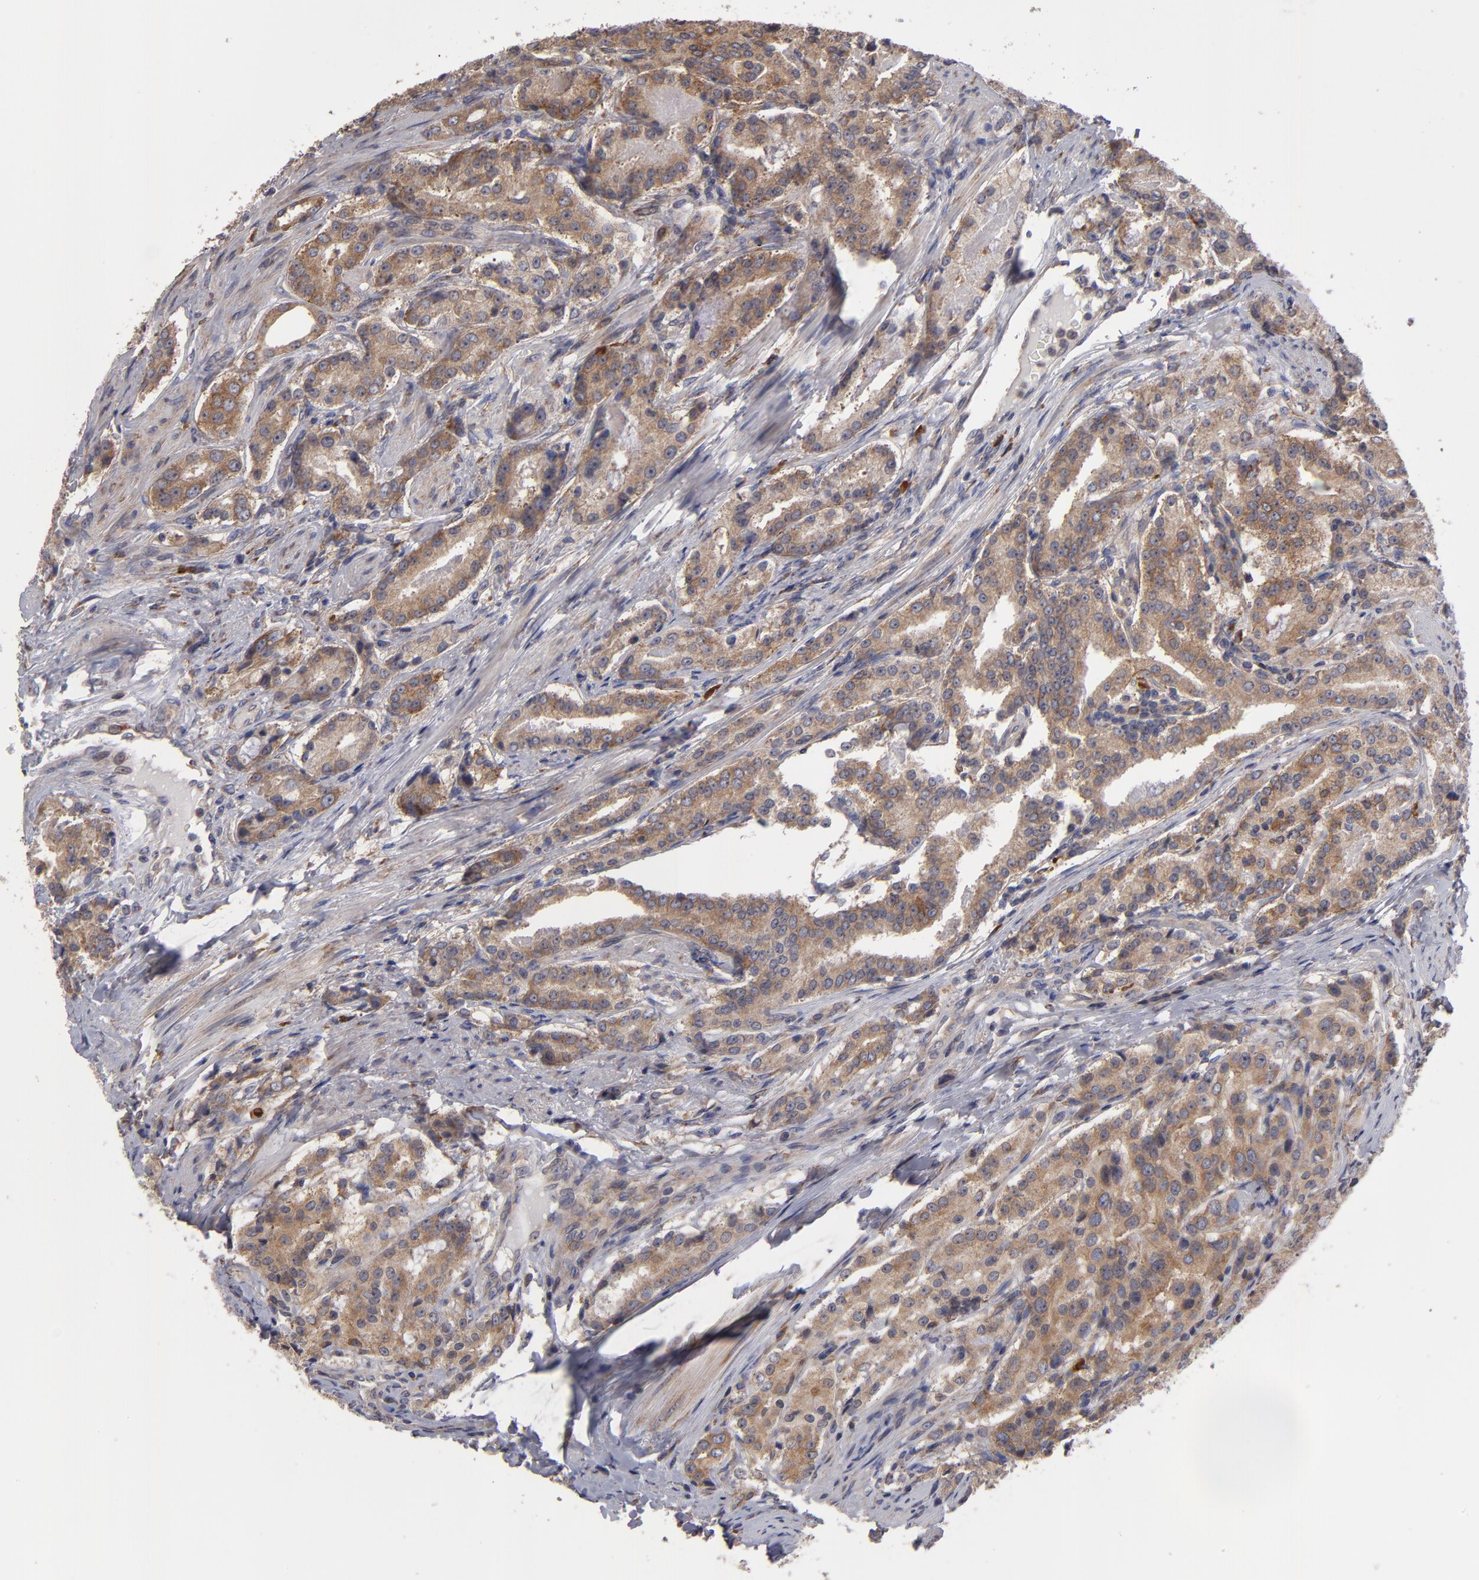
{"staining": {"intensity": "moderate", "quantity": ">75%", "location": "cytoplasmic/membranous"}, "tissue": "prostate cancer", "cell_type": "Tumor cells", "image_type": "cancer", "snomed": [{"axis": "morphology", "description": "Adenocarcinoma, Medium grade"}, {"axis": "topography", "description": "Prostate"}], "caption": "Prostate adenocarcinoma (medium-grade) stained for a protein demonstrates moderate cytoplasmic/membranous positivity in tumor cells. The staining is performed using DAB brown chromogen to label protein expression. The nuclei are counter-stained blue using hematoxylin.", "gene": "SND1", "patient": {"sex": "male", "age": 72}}